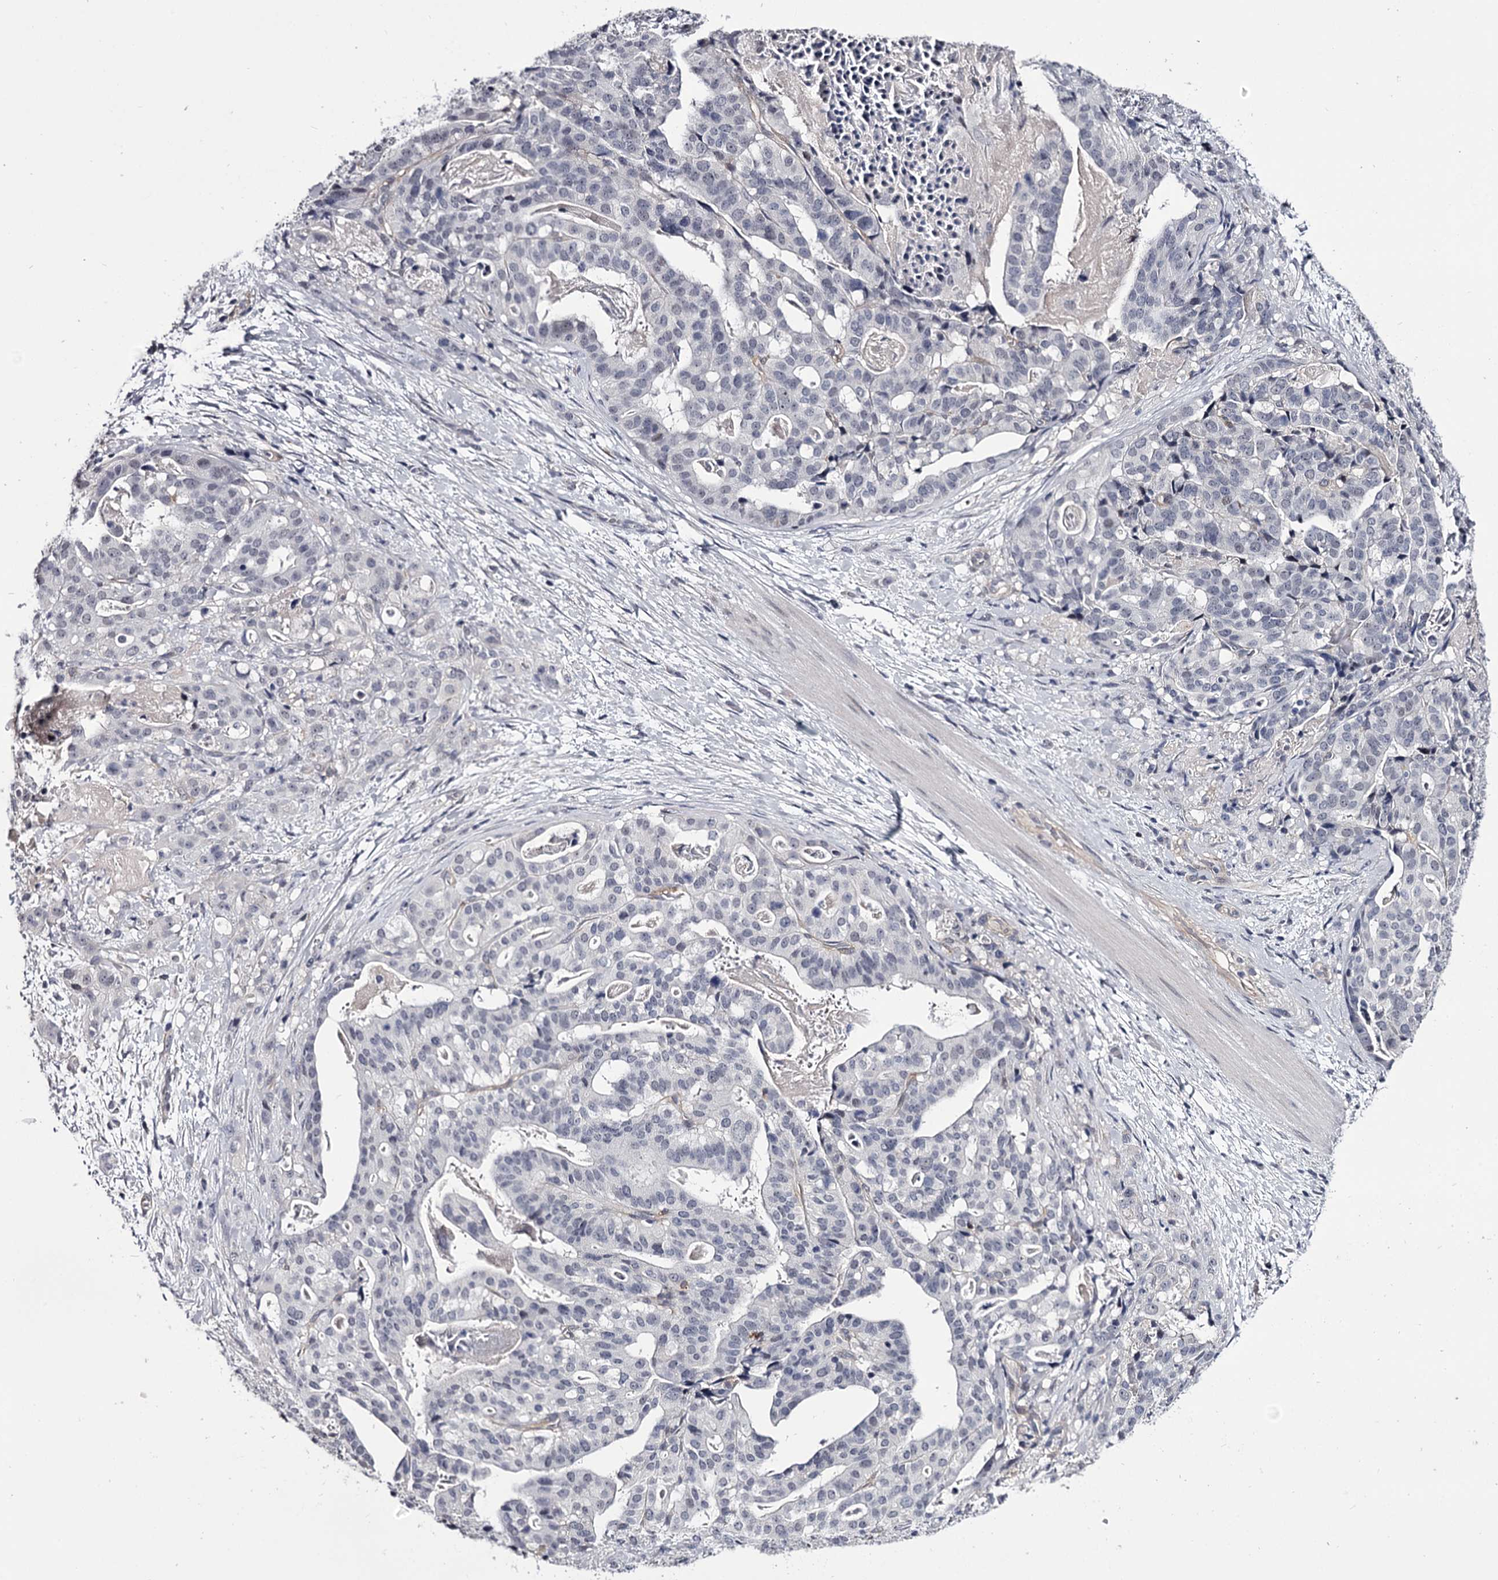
{"staining": {"intensity": "negative", "quantity": "none", "location": "none"}, "tissue": "stomach cancer", "cell_type": "Tumor cells", "image_type": "cancer", "snomed": [{"axis": "morphology", "description": "Adenocarcinoma, NOS"}, {"axis": "topography", "description": "Stomach"}], "caption": "This is a micrograph of immunohistochemistry staining of adenocarcinoma (stomach), which shows no staining in tumor cells.", "gene": "OVOL2", "patient": {"sex": "male", "age": 48}}